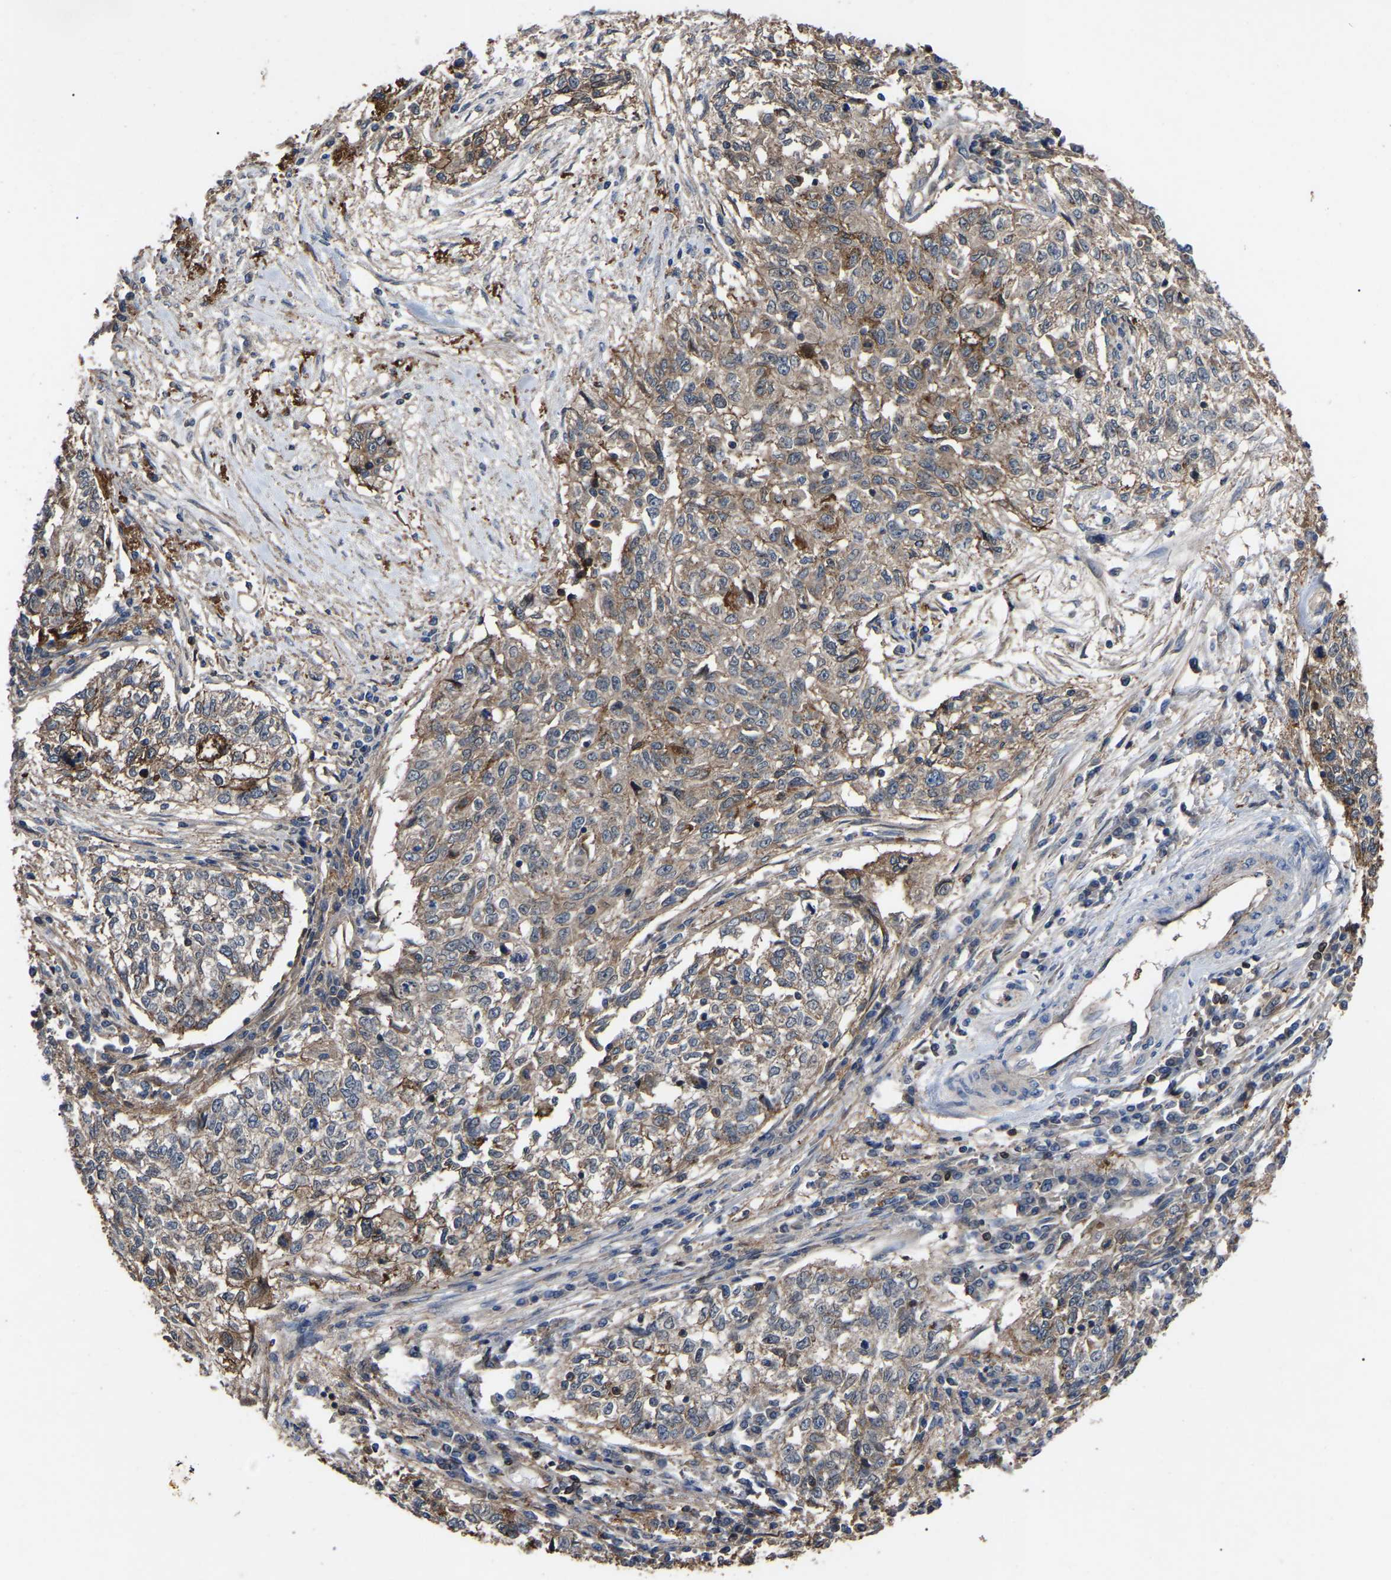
{"staining": {"intensity": "weak", "quantity": "25%-75%", "location": "cytoplasmic/membranous"}, "tissue": "cervical cancer", "cell_type": "Tumor cells", "image_type": "cancer", "snomed": [{"axis": "morphology", "description": "Squamous cell carcinoma, NOS"}, {"axis": "topography", "description": "Cervix"}], "caption": "Cervical squamous cell carcinoma stained with a brown dye demonstrates weak cytoplasmic/membranous positive positivity in about 25%-75% of tumor cells.", "gene": "CIT", "patient": {"sex": "female", "age": 57}}